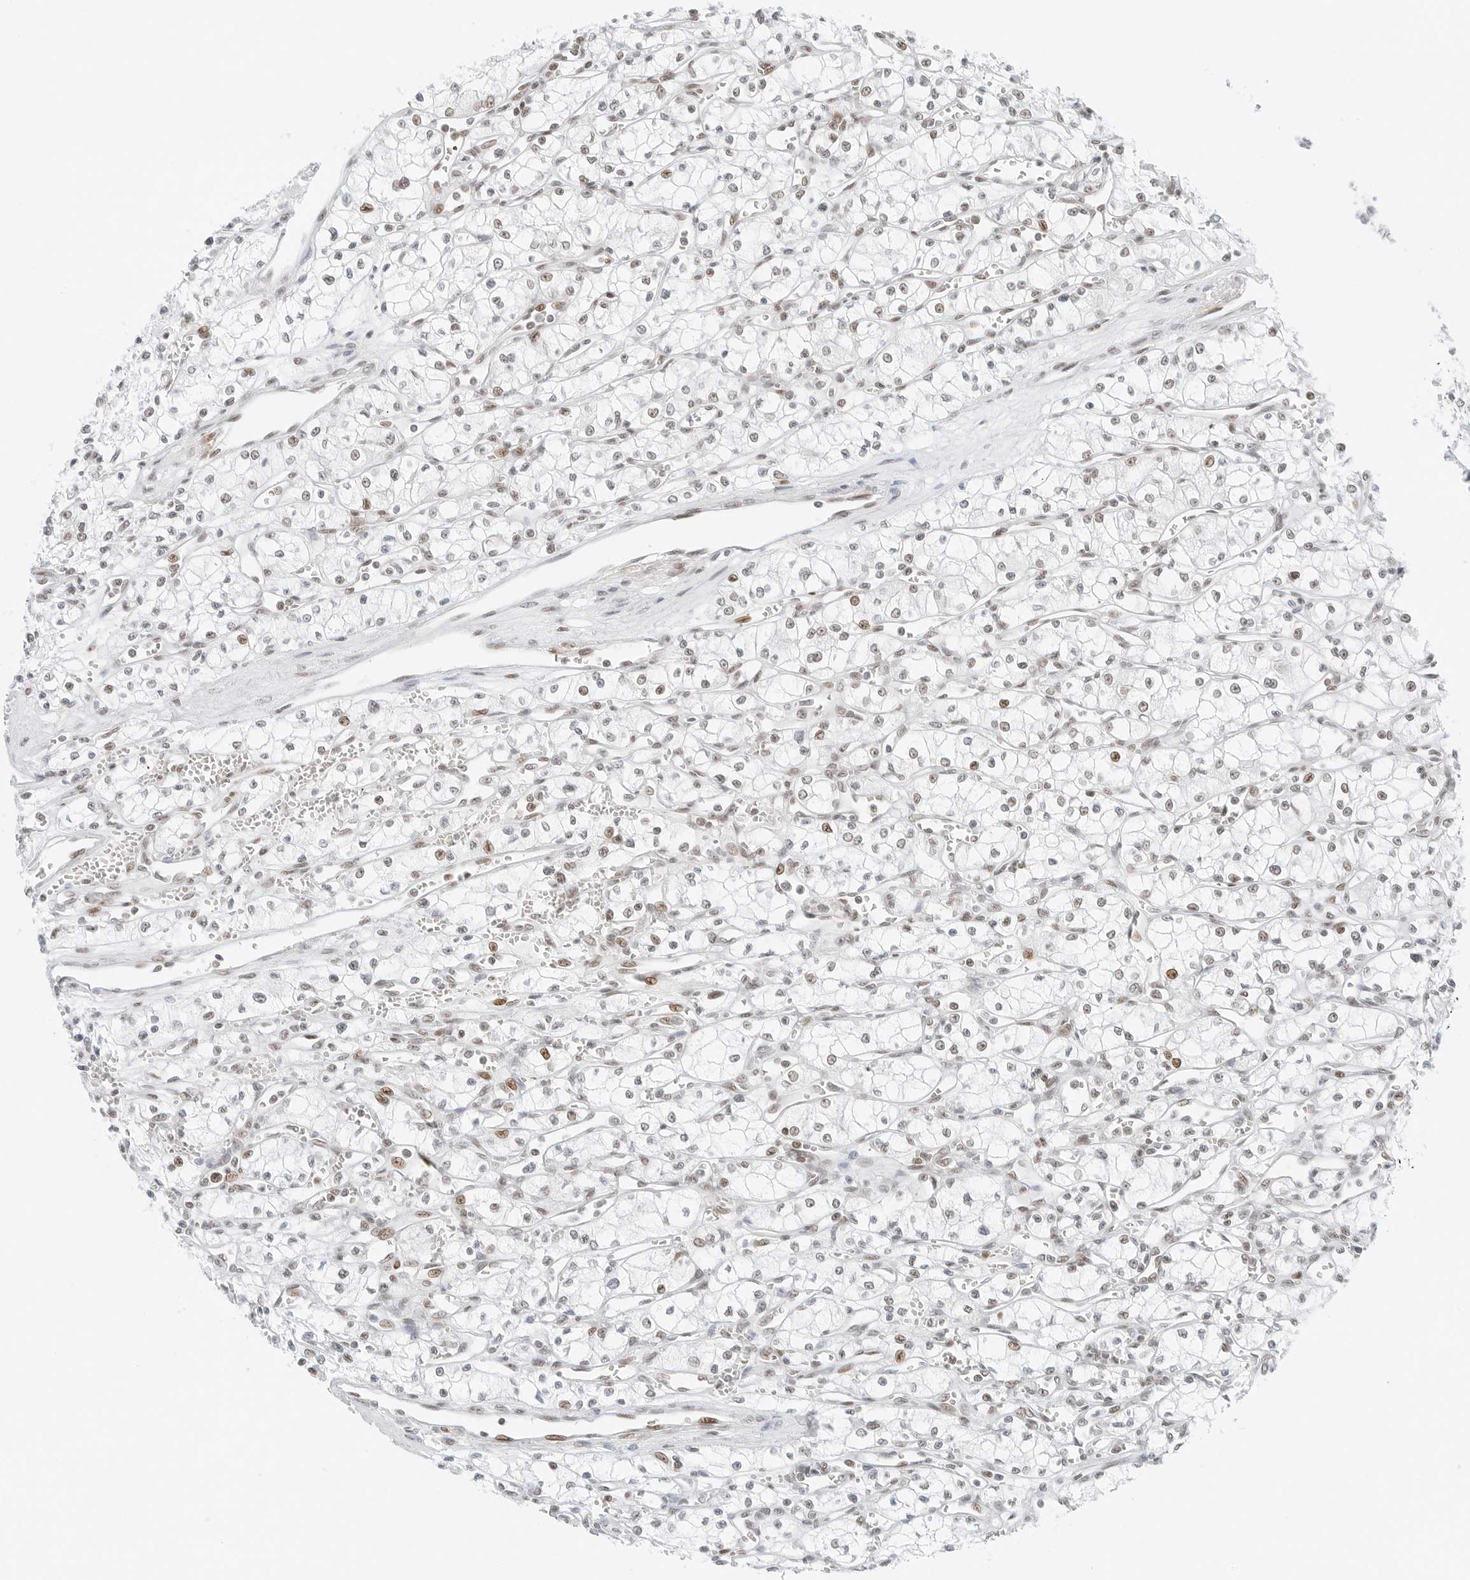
{"staining": {"intensity": "moderate", "quantity": "<25%", "location": "nuclear"}, "tissue": "renal cancer", "cell_type": "Tumor cells", "image_type": "cancer", "snomed": [{"axis": "morphology", "description": "Adenocarcinoma, NOS"}, {"axis": "topography", "description": "Kidney"}], "caption": "A micrograph of renal adenocarcinoma stained for a protein shows moderate nuclear brown staining in tumor cells.", "gene": "CRTC2", "patient": {"sex": "male", "age": 59}}